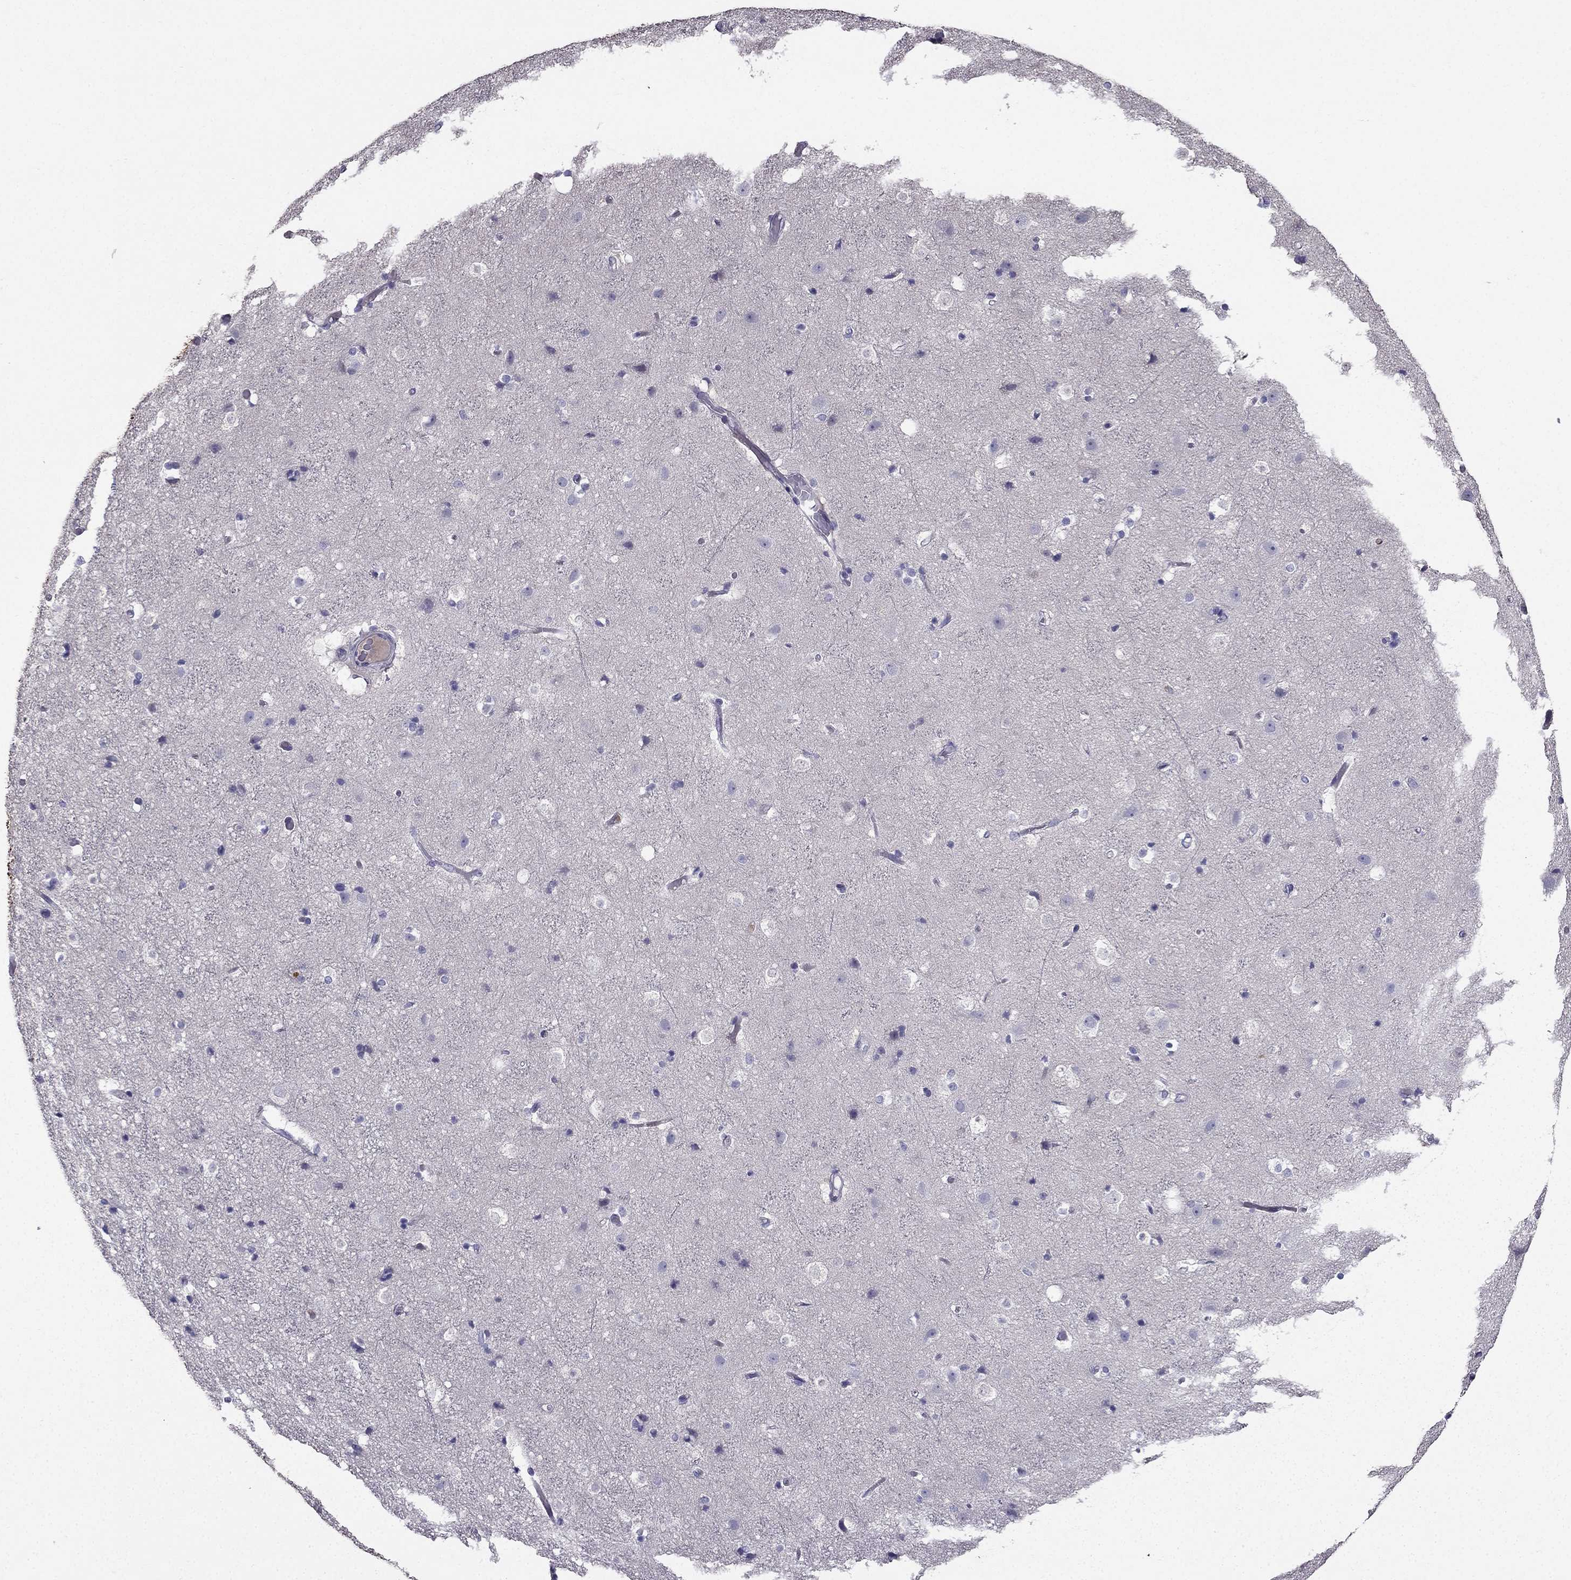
{"staining": {"intensity": "negative", "quantity": "none", "location": "none"}, "tissue": "cerebral cortex", "cell_type": "Endothelial cells", "image_type": "normal", "snomed": [{"axis": "morphology", "description": "Normal tissue, NOS"}, {"axis": "topography", "description": "Cerebral cortex"}], "caption": "Histopathology image shows no protein expression in endothelial cells of benign cerebral cortex. Brightfield microscopy of immunohistochemistry stained with DAB (brown) and hematoxylin (blue), captured at high magnification.", "gene": "AS3MT", "patient": {"sex": "female", "age": 52}}